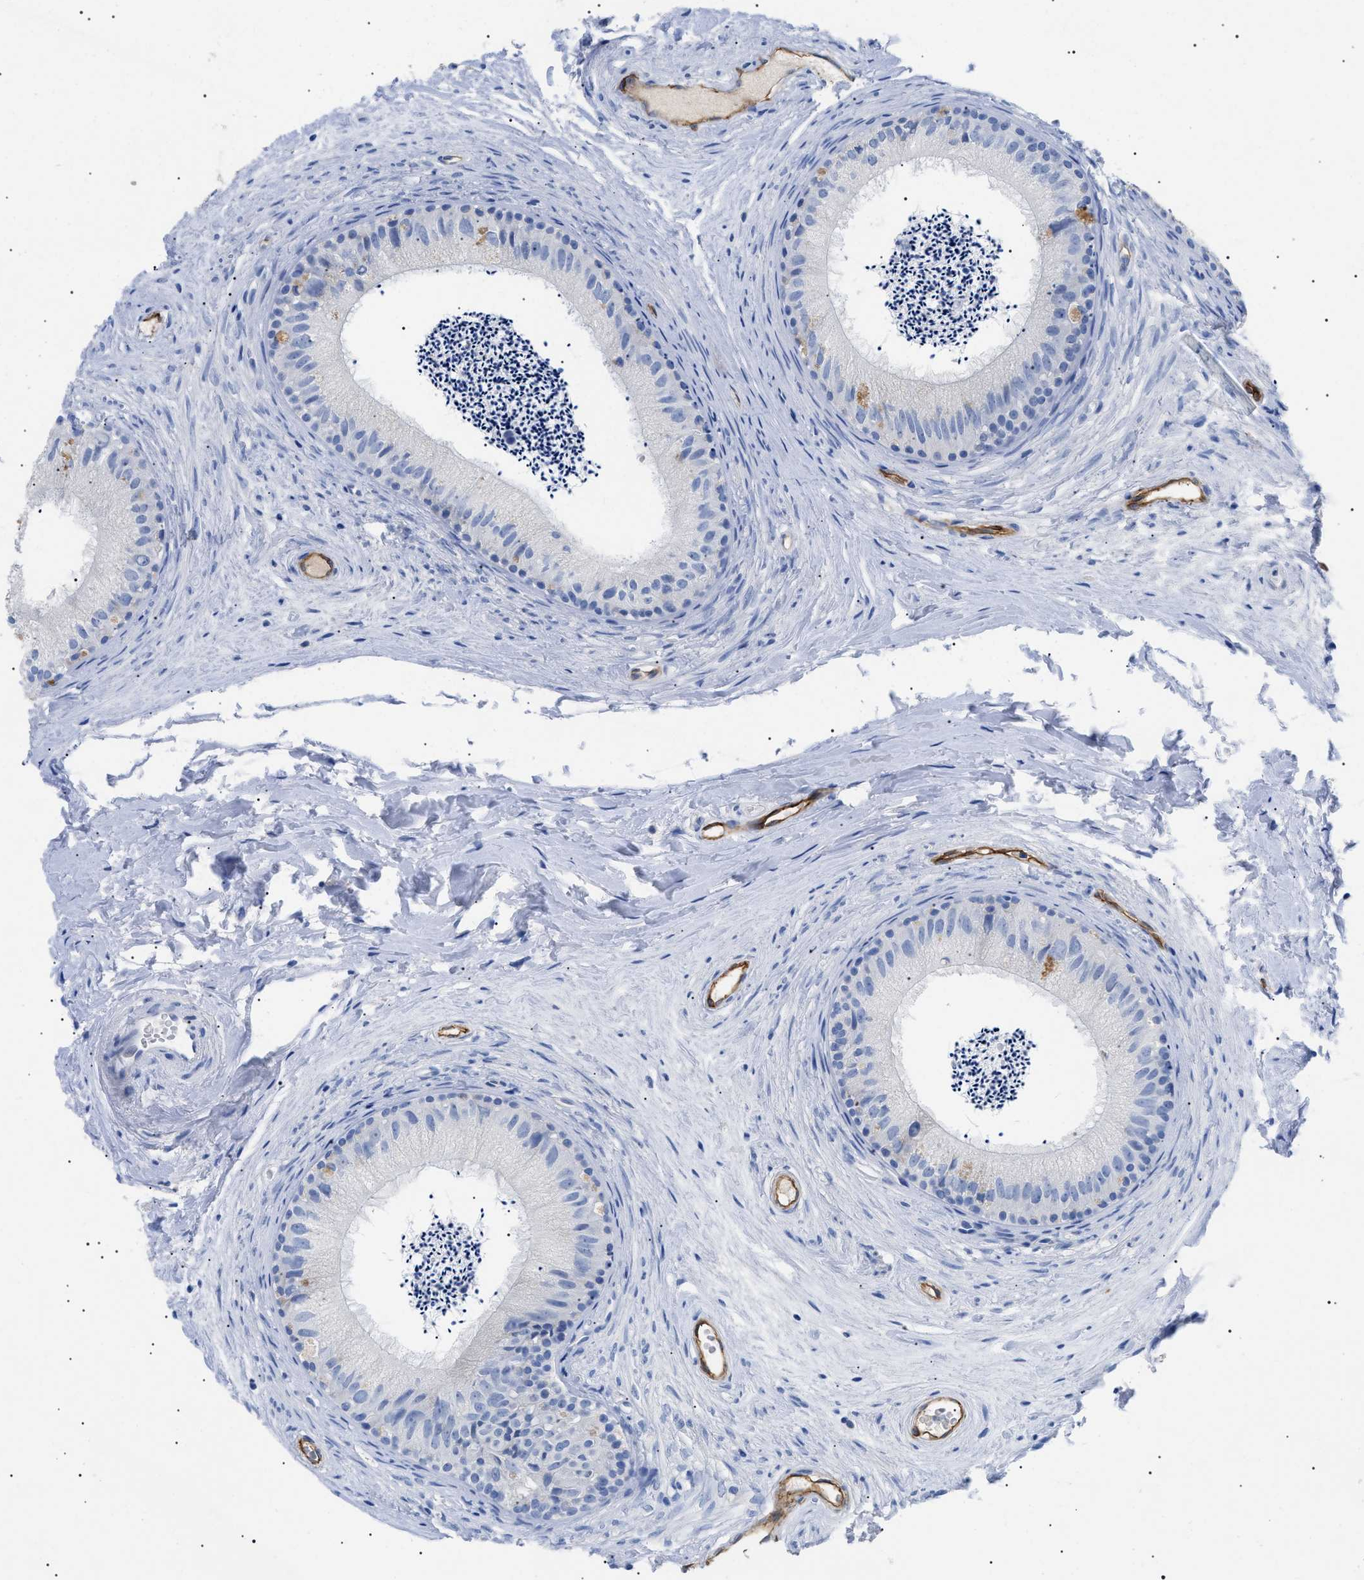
{"staining": {"intensity": "negative", "quantity": "none", "location": "none"}, "tissue": "epididymis", "cell_type": "Glandular cells", "image_type": "normal", "snomed": [{"axis": "morphology", "description": "Normal tissue, NOS"}, {"axis": "topography", "description": "Epididymis"}], "caption": "Image shows no significant protein staining in glandular cells of benign epididymis. Nuclei are stained in blue.", "gene": "ACKR1", "patient": {"sex": "male", "age": 56}}